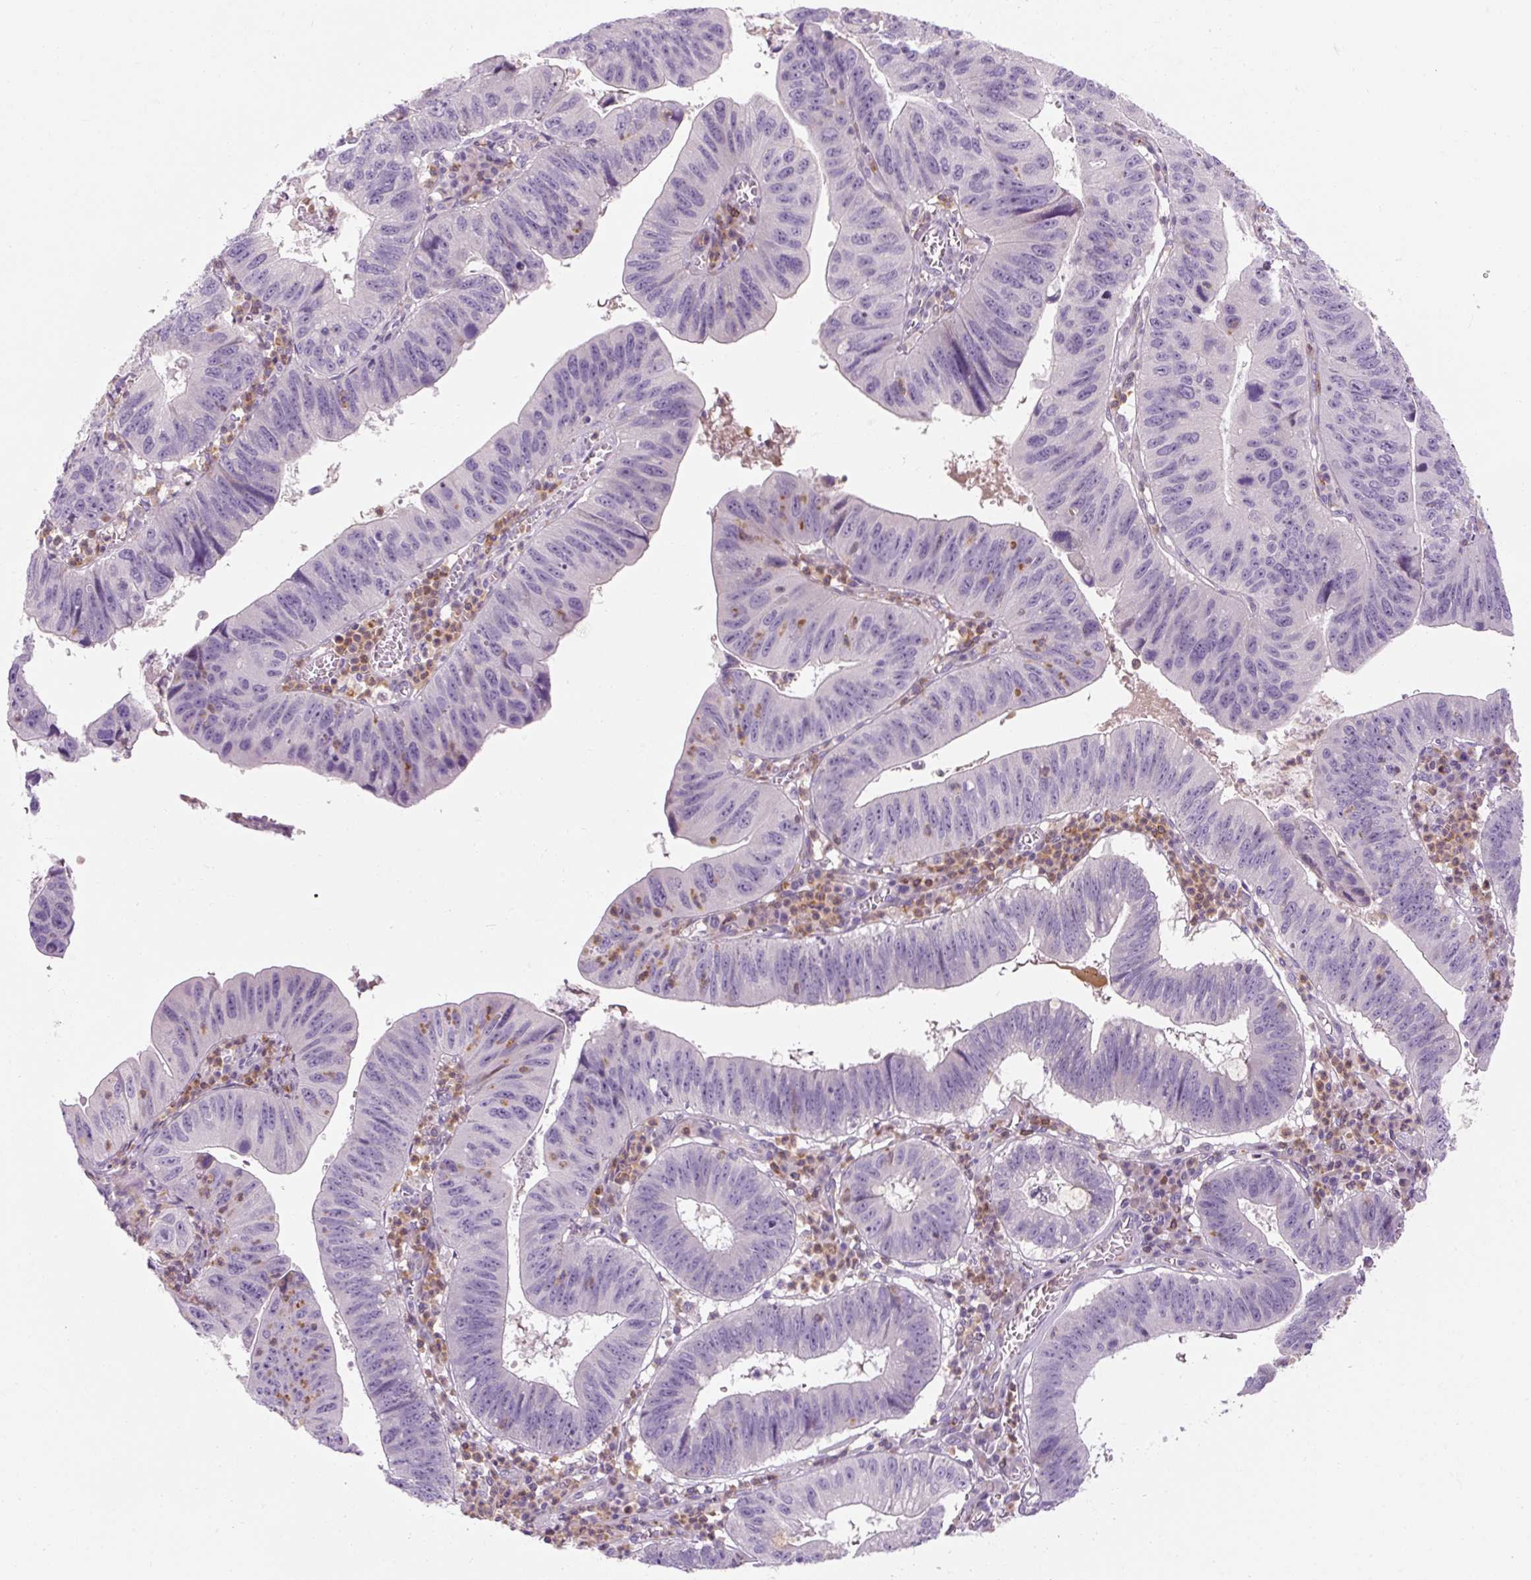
{"staining": {"intensity": "negative", "quantity": "none", "location": "none"}, "tissue": "stomach cancer", "cell_type": "Tumor cells", "image_type": "cancer", "snomed": [{"axis": "morphology", "description": "Adenocarcinoma, NOS"}, {"axis": "topography", "description": "Stomach"}], "caption": "Immunohistochemistry (IHC) micrograph of neoplastic tissue: adenocarcinoma (stomach) stained with DAB shows no significant protein expression in tumor cells.", "gene": "TIGD2", "patient": {"sex": "male", "age": 59}}